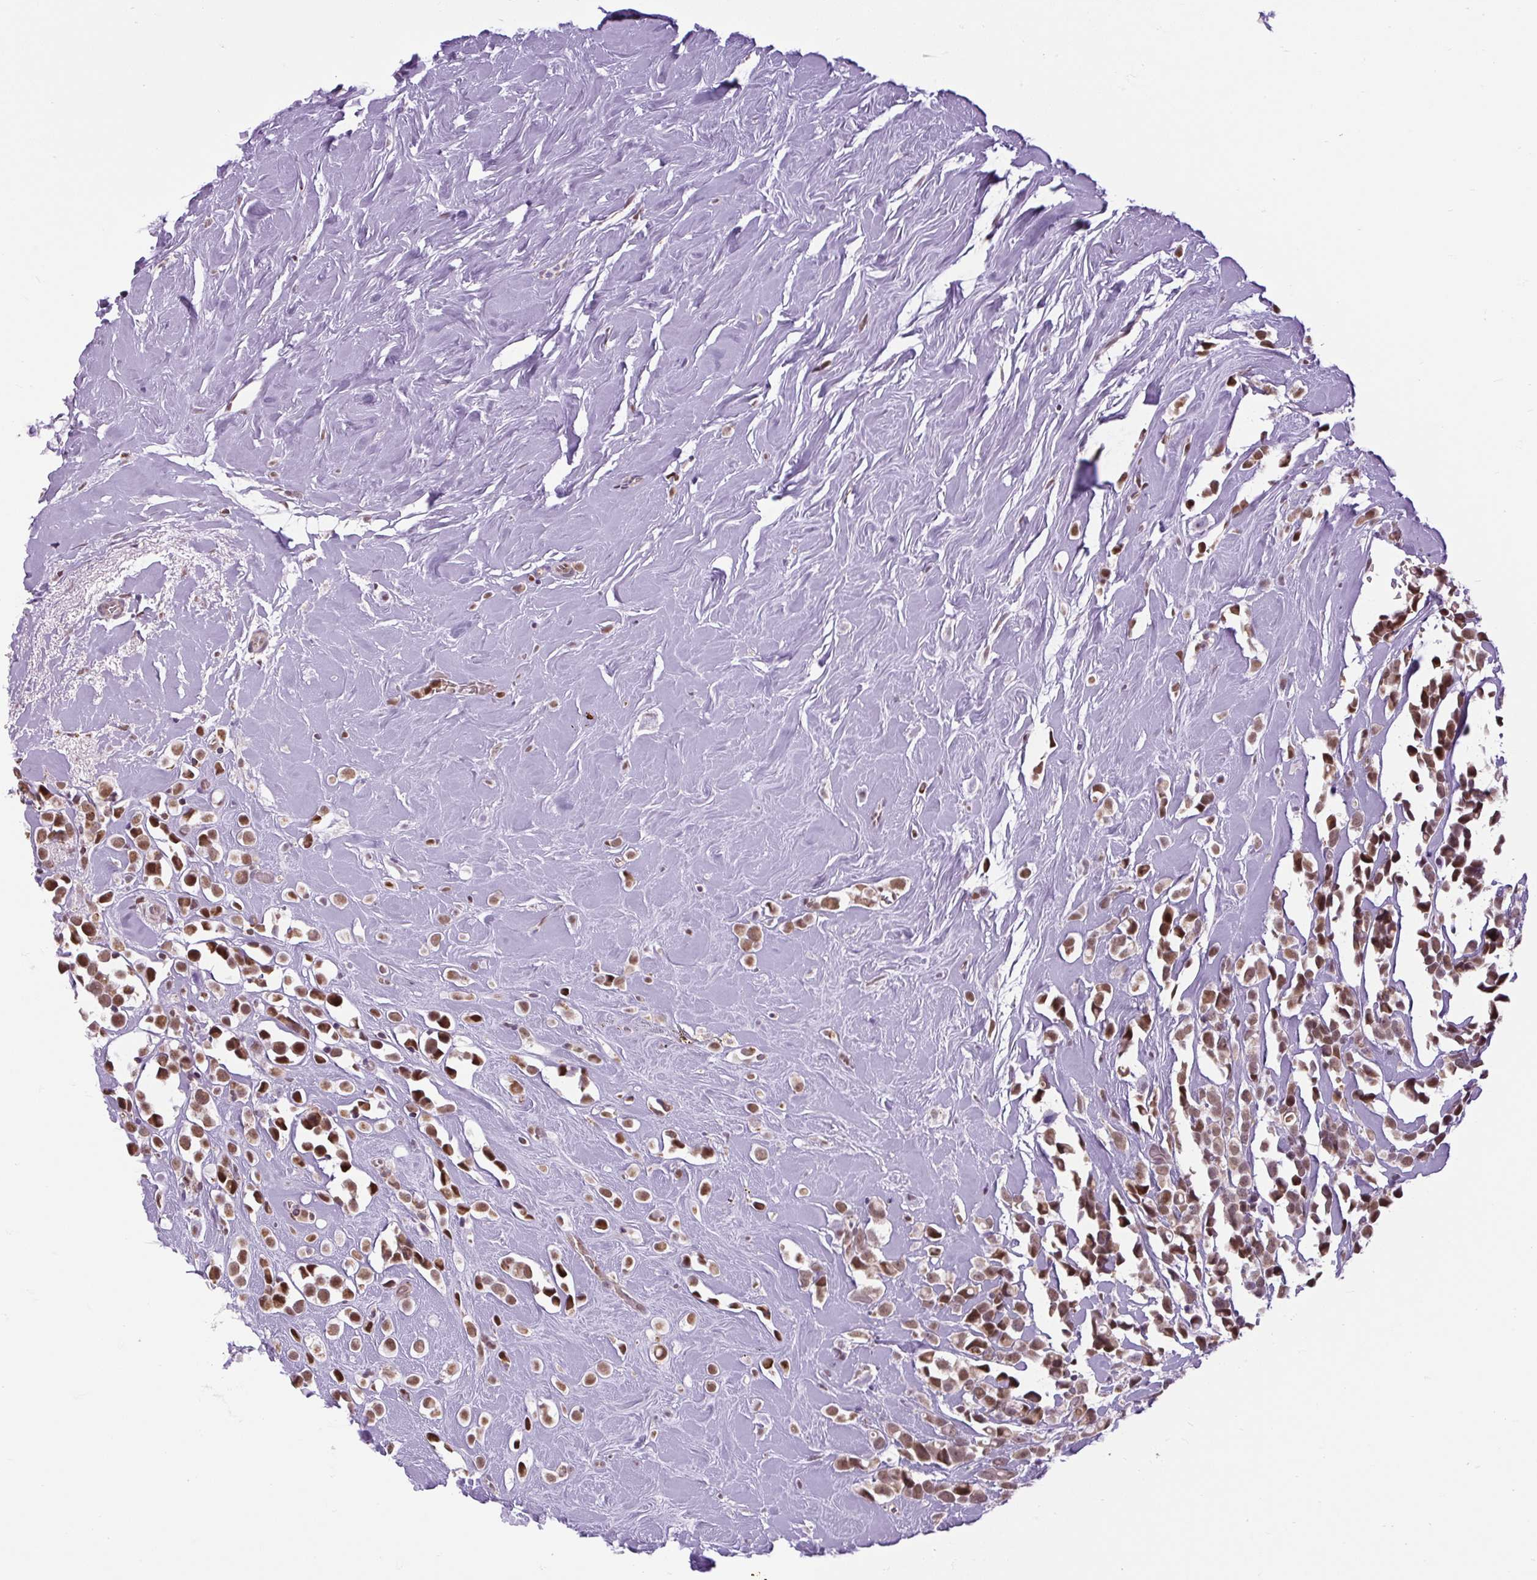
{"staining": {"intensity": "moderate", "quantity": ">75%", "location": "cytoplasmic/membranous,nuclear"}, "tissue": "breast cancer", "cell_type": "Tumor cells", "image_type": "cancer", "snomed": [{"axis": "morphology", "description": "Duct carcinoma"}, {"axis": "topography", "description": "Breast"}], "caption": "Immunohistochemical staining of breast invasive ductal carcinoma shows moderate cytoplasmic/membranous and nuclear protein positivity in approximately >75% of tumor cells. The protein is shown in brown color, while the nuclei are stained blue.", "gene": "SCO2", "patient": {"sex": "female", "age": 80}}